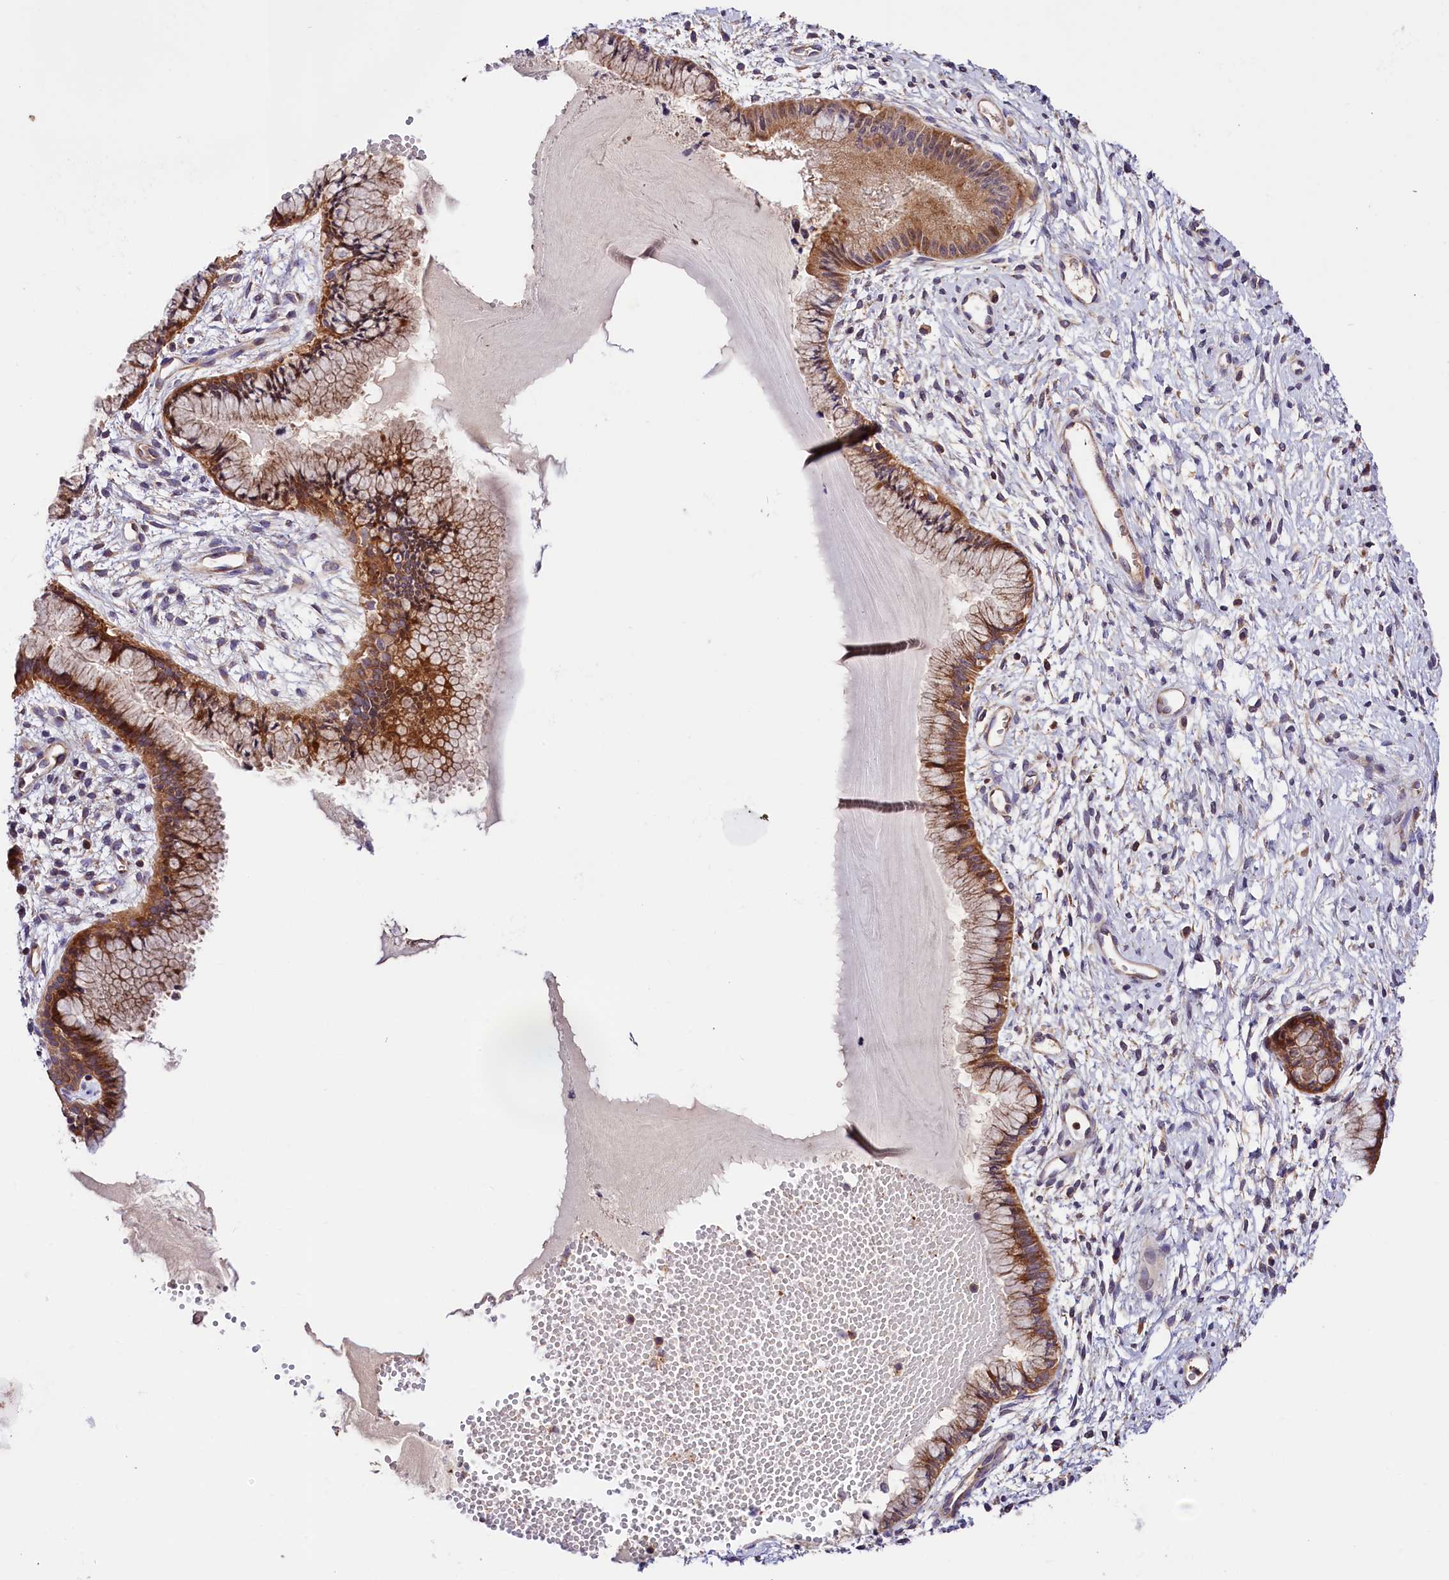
{"staining": {"intensity": "strong", "quantity": ">75%", "location": "cytoplasmic/membranous"}, "tissue": "cervix", "cell_type": "Glandular cells", "image_type": "normal", "snomed": [{"axis": "morphology", "description": "Normal tissue, NOS"}, {"axis": "topography", "description": "Cervix"}], "caption": "Protein analysis of normal cervix exhibits strong cytoplasmic/membranous positivity in about >75% of glandular cells.", "gene": "KPTN", "patient": {"sex": "female", "age": 42}}